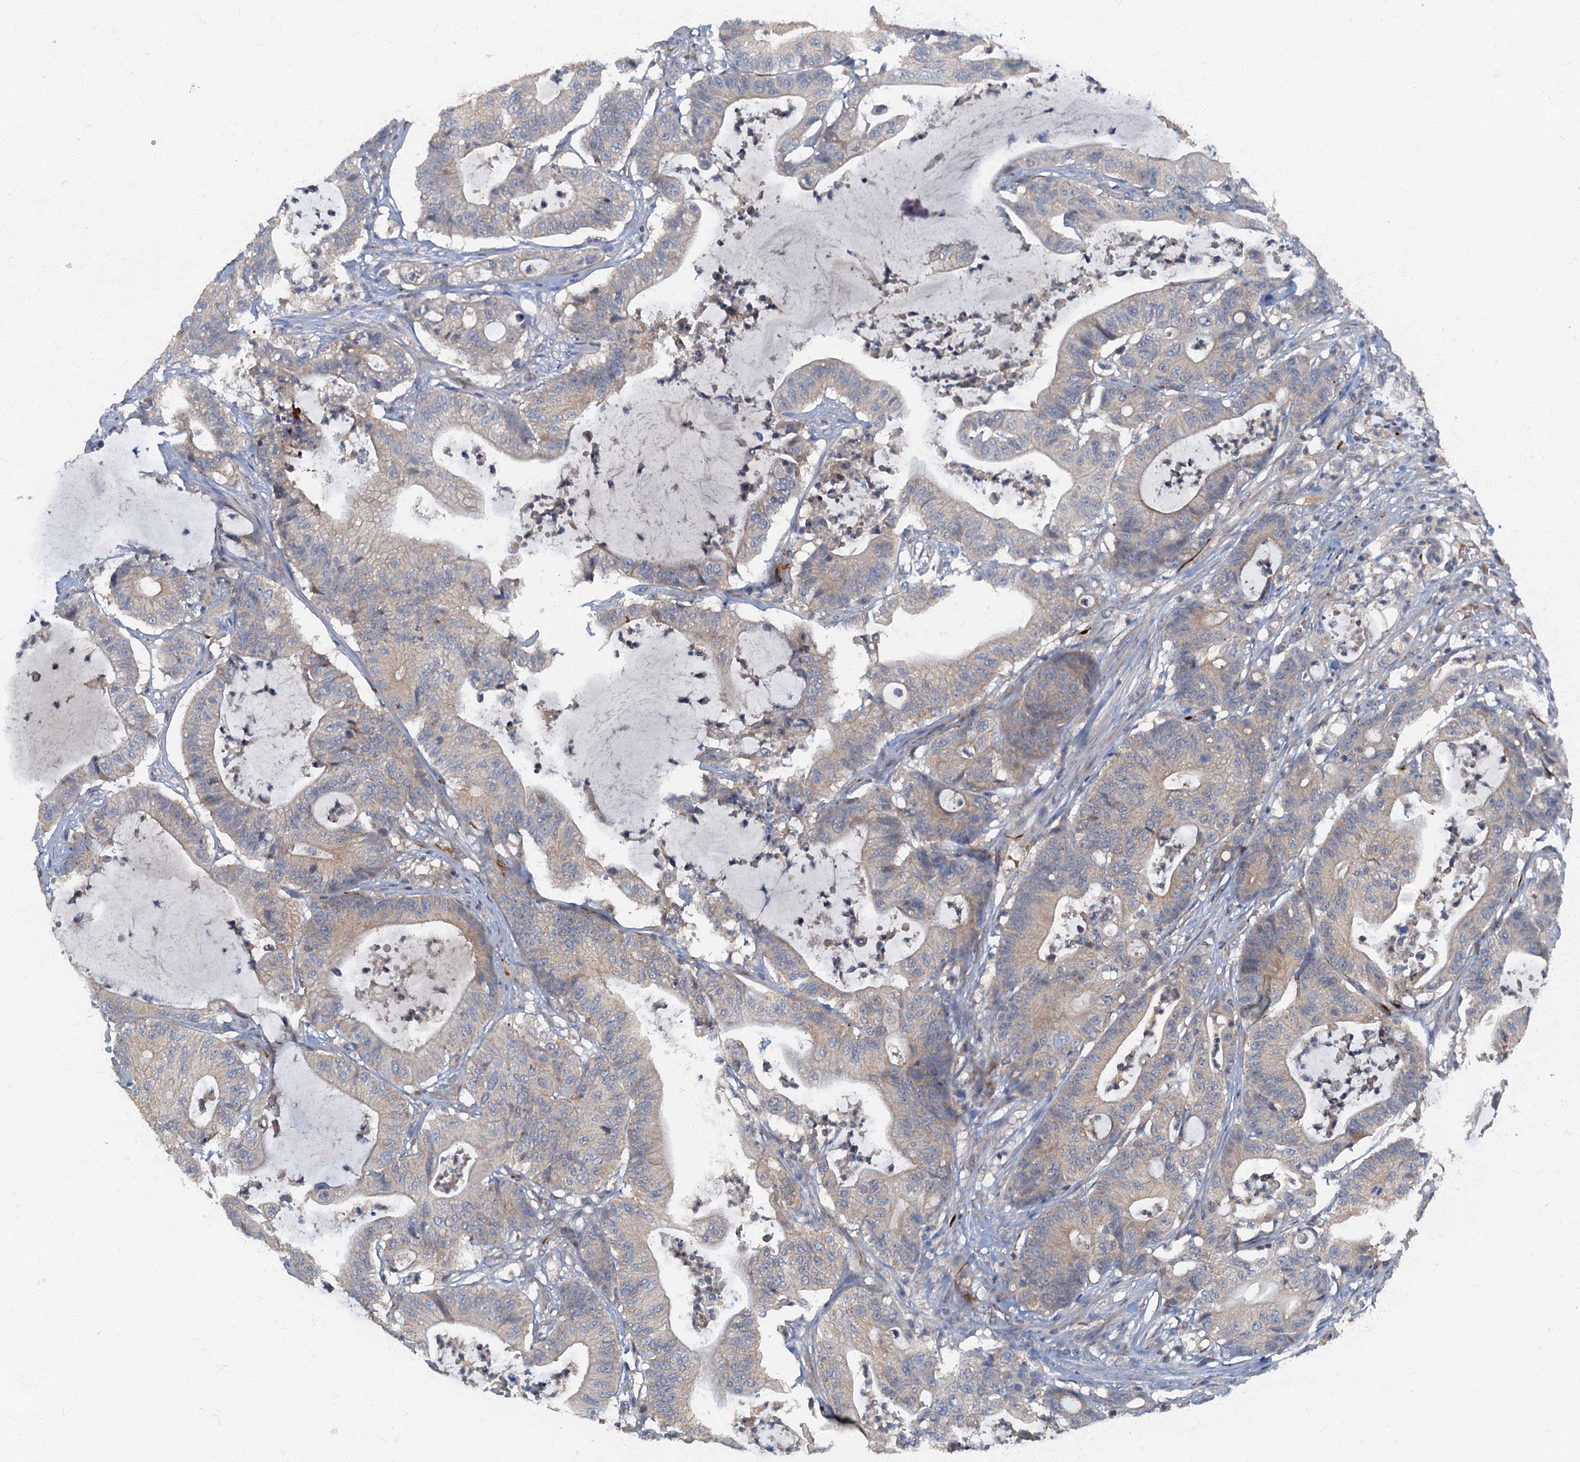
{"staining": {"intensity": "negative", "quantity": "none", "location": "none"}, "tissue": "colorectal cancer", "cell_type": "Tumor cells", "image_type": "cancer", "snomed": [{"axis": "morphology", "description": "Adenocarcinoma, NOS"}, {"axis": "topography", "description": "Colon"}], "caption": "Tumor cells show no significant positivity in colorectal cancer (adenocarcinoma). (Stains: DAB (3,3'-diaminobenzidine) immunohistochemistry with hematoxylin counter stain, Microscopy: brightfield microscopy at high magnification).", "gene": "ARL11", "patient": {"sex": "female", "age": 84}}